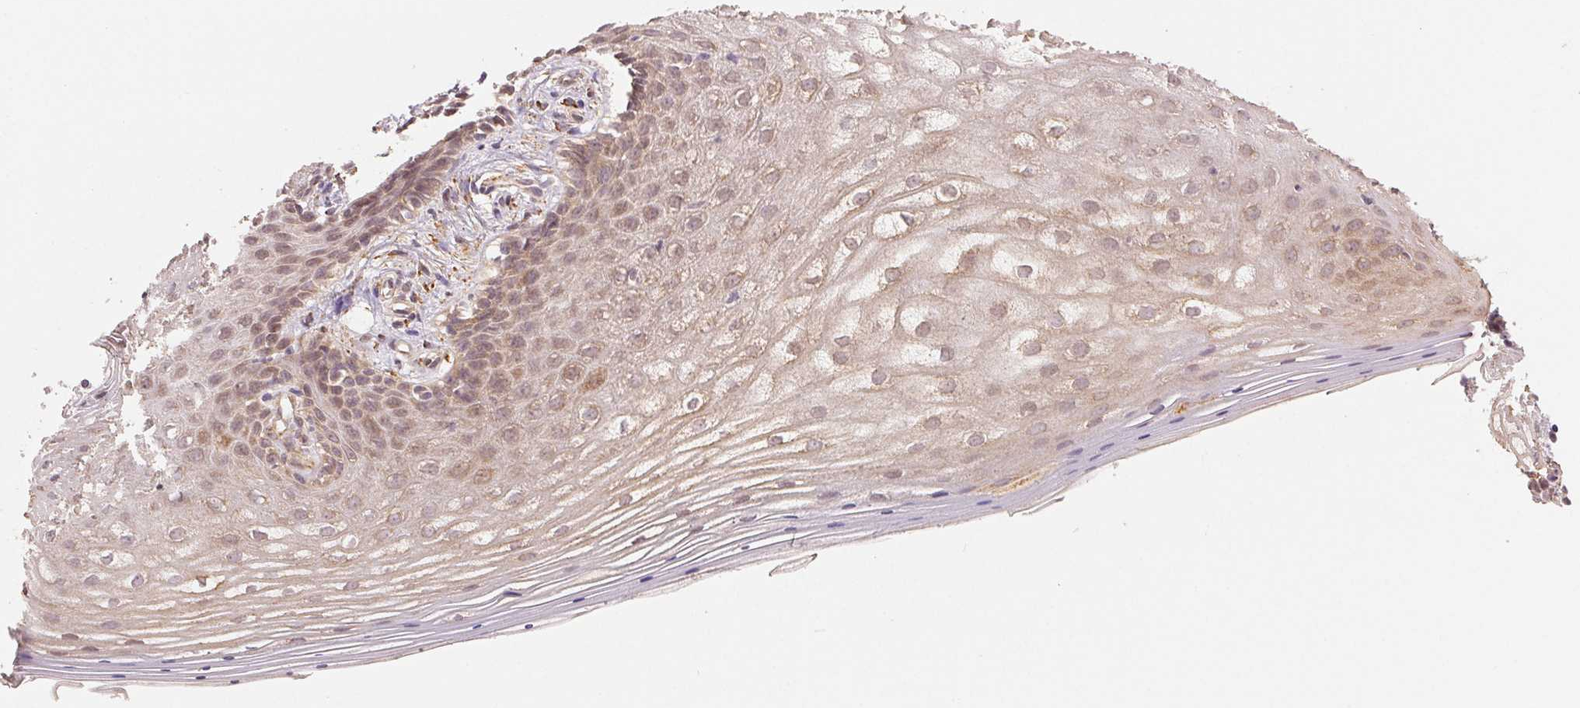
{"staining": {"intensity": "weak", "quantity": "25%-75%", "location": "cytoplasmic/membranous"}, "tissue": "vagina", "cell_type": "Squamous epithelial cells", "image_type": "normal", "snomed": [{"axis": "morphology", "description": "Normal tissue, NOS"}, {"axis": "topography", "description": "Vagina"}], "caption": "Brown immunohistochemical staining in normal human vagina reveals weak cytoplasmic/membranous positivity in approximately 25%-75% of squamous epithelial cells.", "gene": "SLC20A1", "patient": {"sex": "female", "age": 42}}